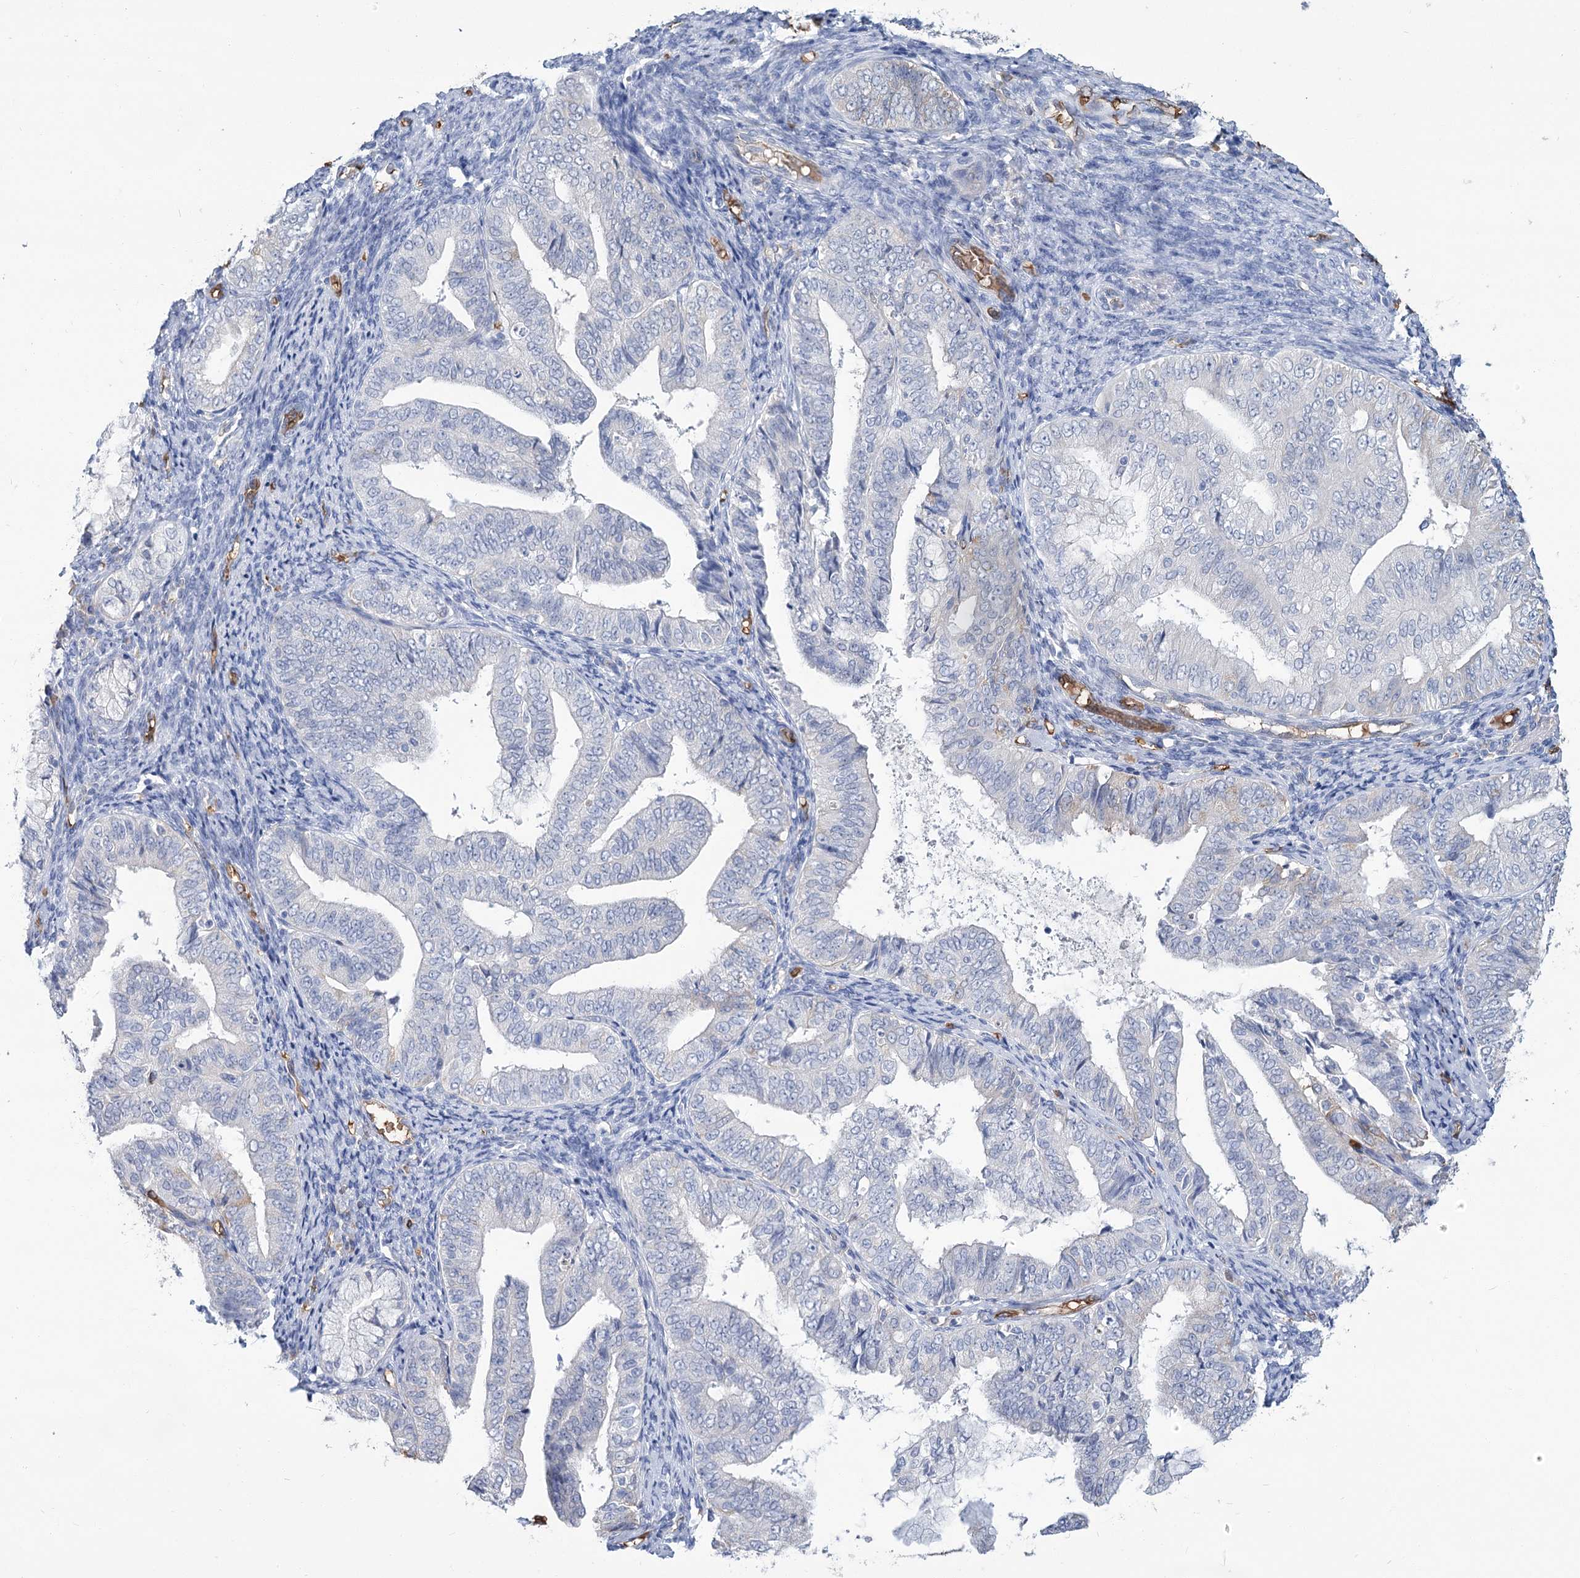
{"staining": {"intensity": "negative", "quantity": "none", "location": "none"}, "tissue": "endometrial cancer", "cell_type": "Tumor cells", "image_type": "cancer", "snomed": [{"axis": "morphology", "description": "Adenocarcinoma, NOS"}, {"axis": "topography", "description": "Endometrium"}], "caption": "This is a image of IHC staining of adenocarcinoma (endometrial), which shows no positivity in tumor cells. Brightfield microscopy of immunohistochemistry stained with DAB (brown) and hematoxylin (blue), captured at high magnification.", "gene": "HBA1", "patient": {"sex": "female", "age": 63}}